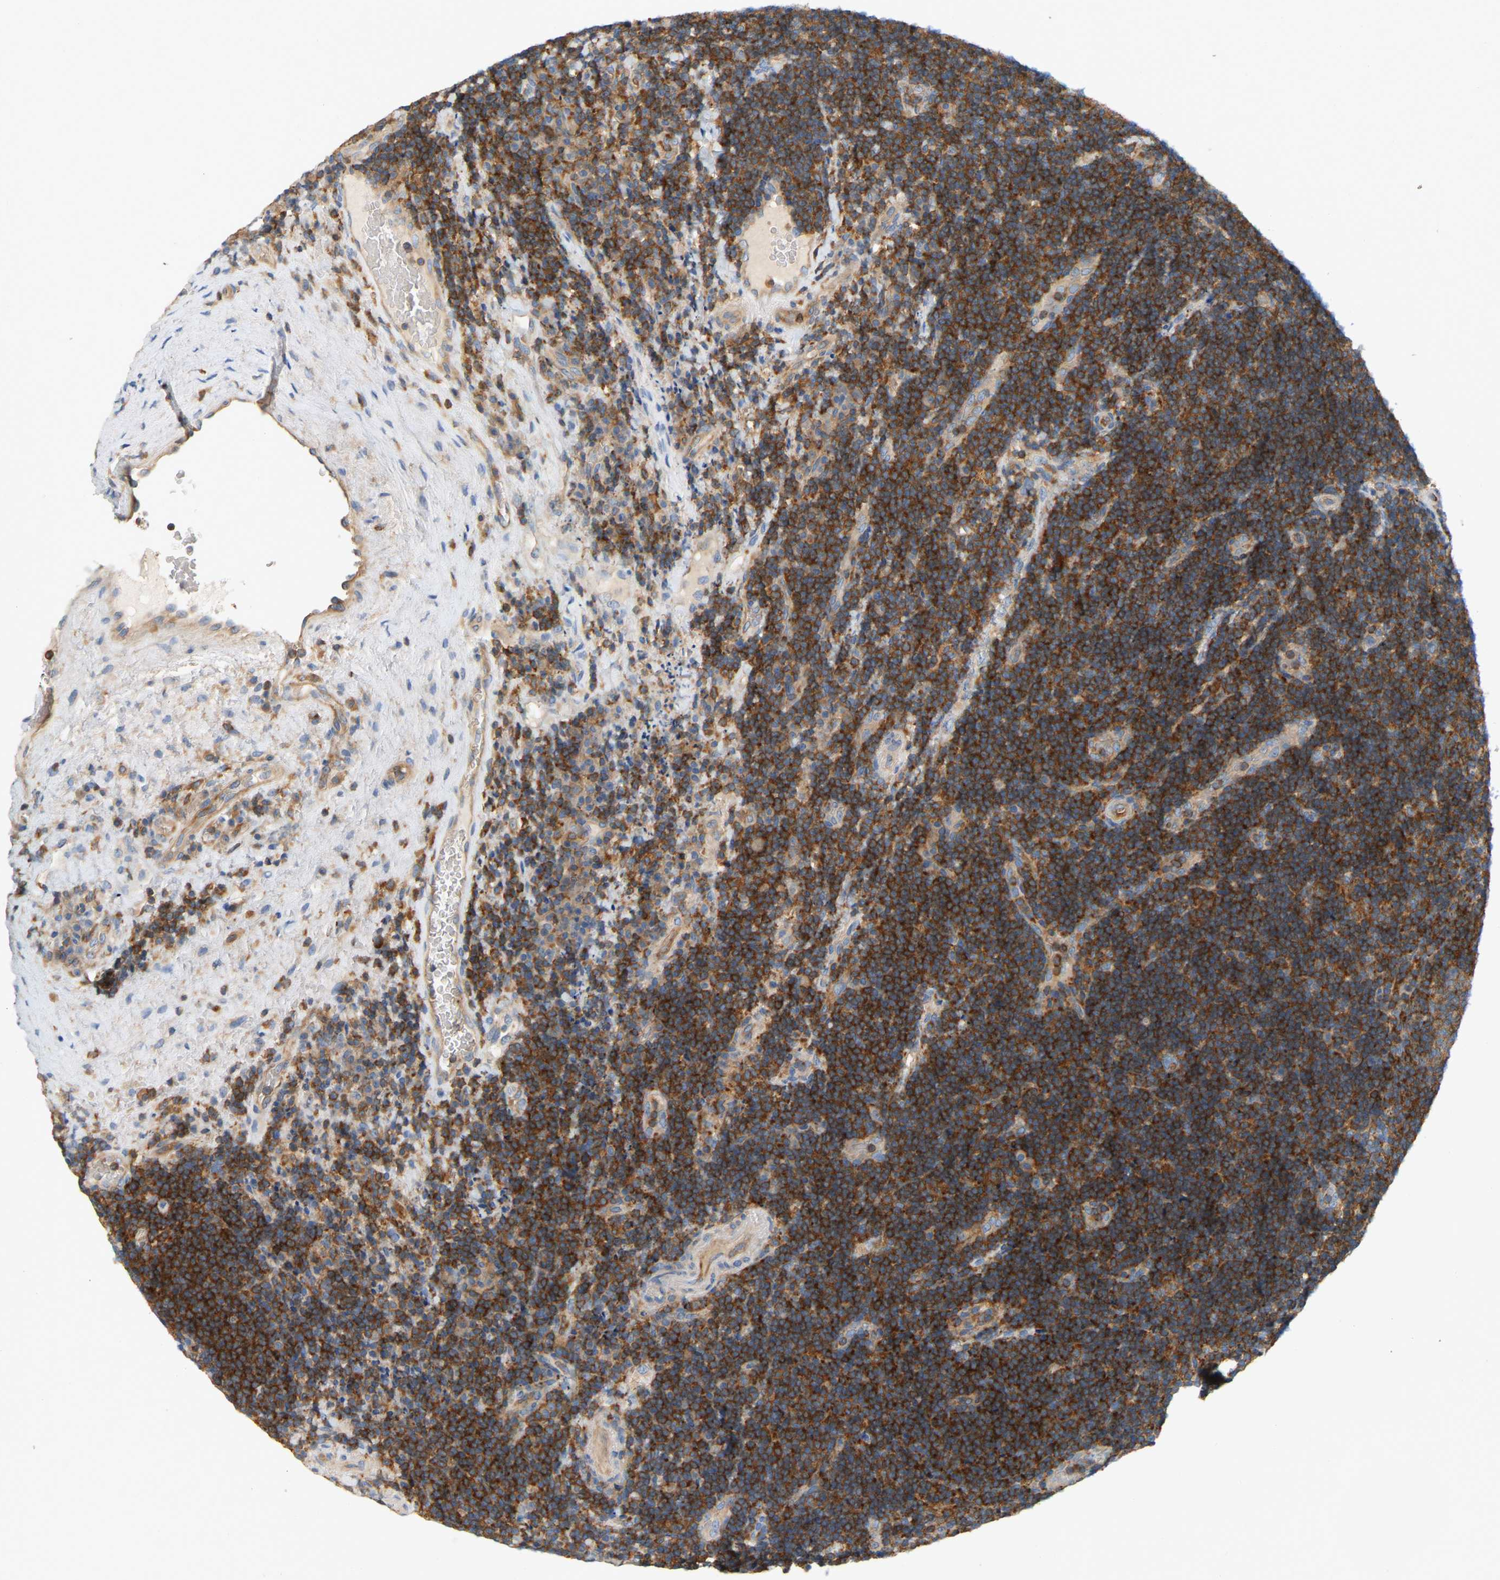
{"staining": {"intensity": "strong", "quantity": ">75%", "location": "cytoplasmic/membranous"}, "tissue": "lymphoma", "cell_type": "Tumor cells", "image_type": "cancer", "snomed": [{"axis": "morphology", "description": "Malignant lymphoma, non-Hodgkin's type, High grade"}, {"axis": "topography", "description": "Tonsil"}], "caption": "This histopathology image exhibits immunohistochemistry (IHC) staining of human lymphoma, with high strong cytoplasmic/membranous positivity in approximately >75% of tumor cells.", "gene": "AKAP13", "patient": {"sex": "female", "age": 36}}